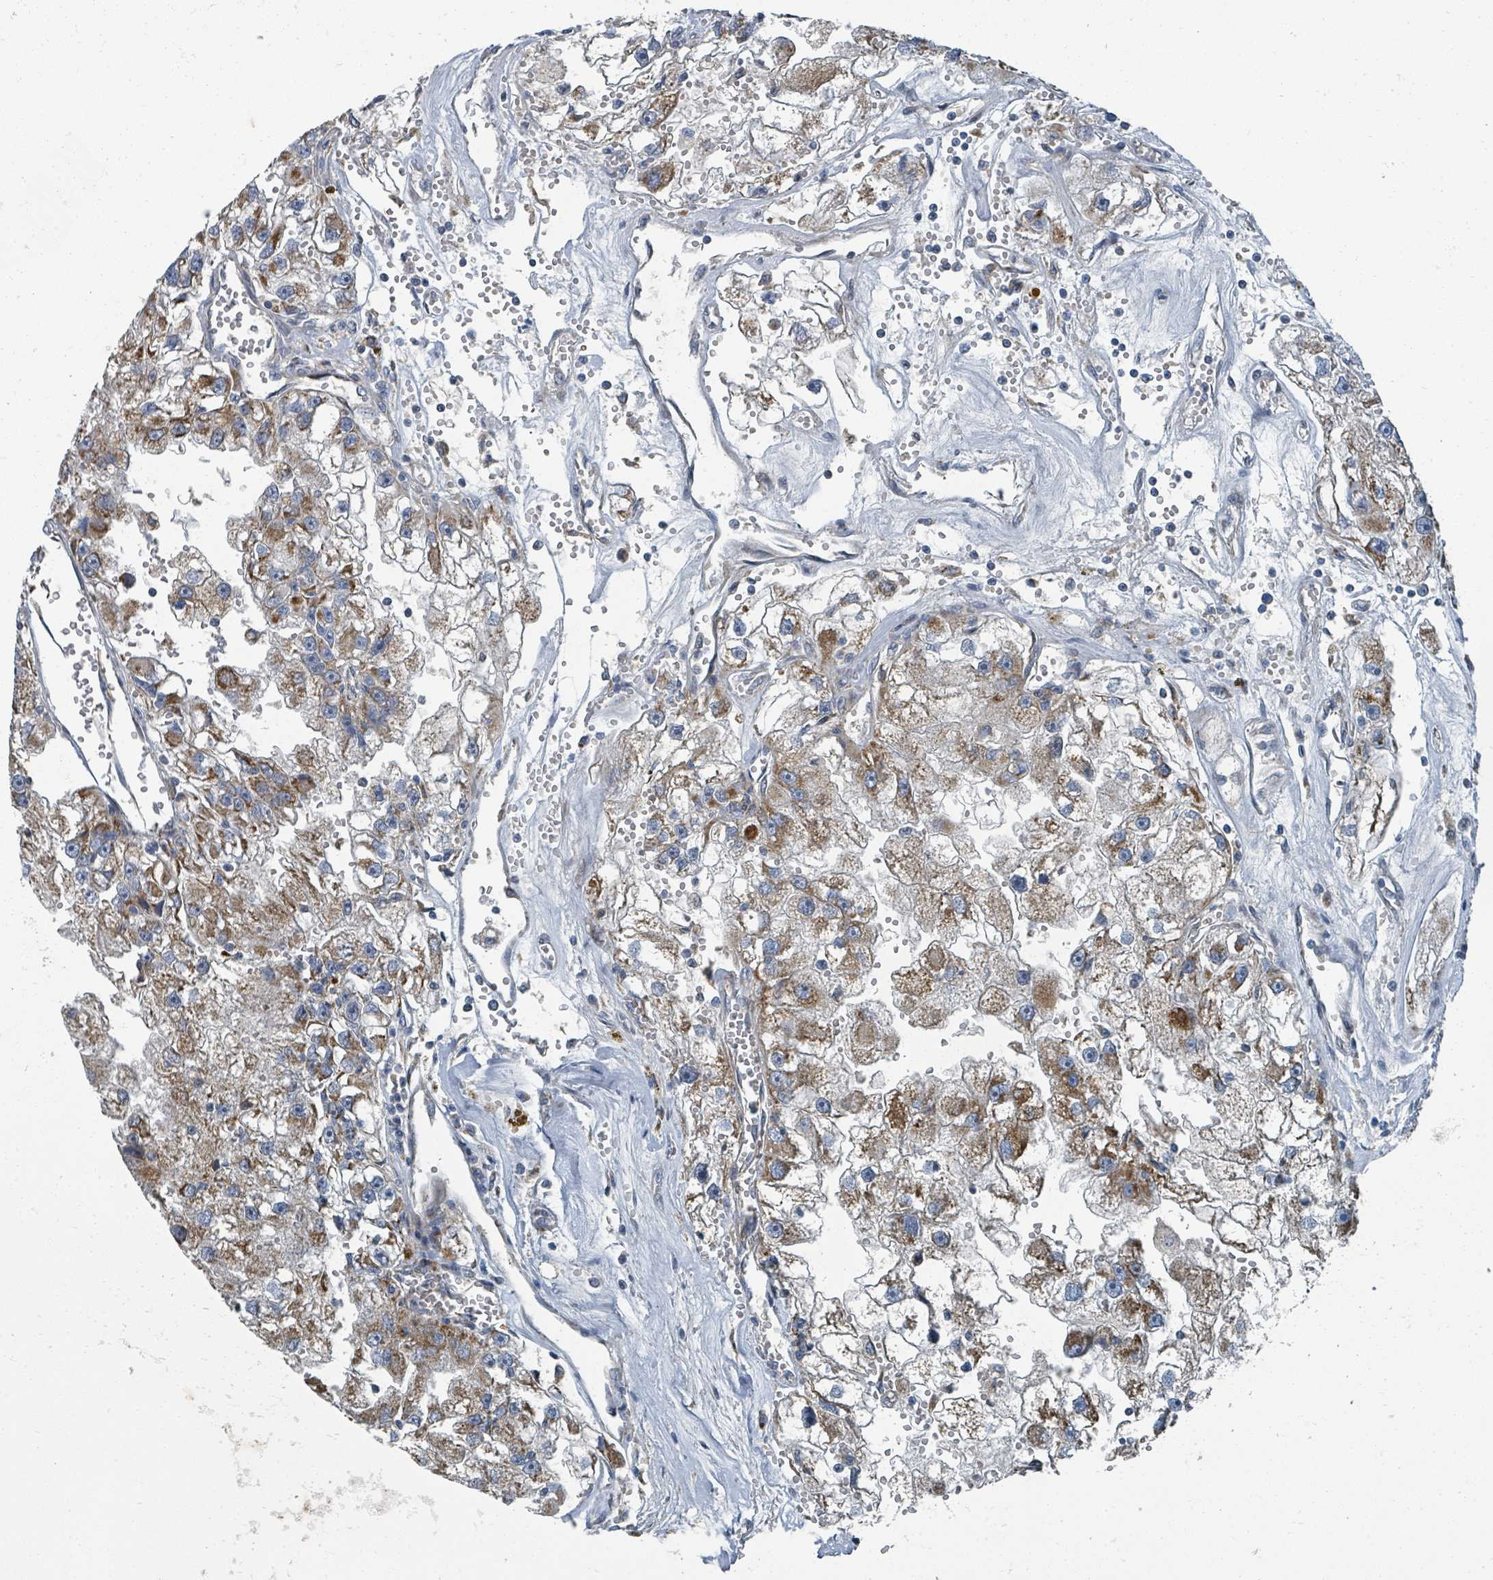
{"staining": {"intensity": "moderate", "quantity": "25%-75%", "location": "cytoplasmic/membranous"}, "tissue": "renal cancer", "cell_type": "Tumor cells", "image_type": "cancer", "snomed": [{"axis": "morphology", "description": "Adenocarcinoma, NOS"}, {"axis": "topography", "description": "Kidney"}], "caption": "High-power microscopy captured an immunohistochemistry (IHC) image of adenocarcinoma (renal), revealing moderate cytoplasmic/membranous expression in approximately 25%-75% of tumor cells.", "gene": "DIPK2A", "patient": {"sex": "male", "age": 63}}